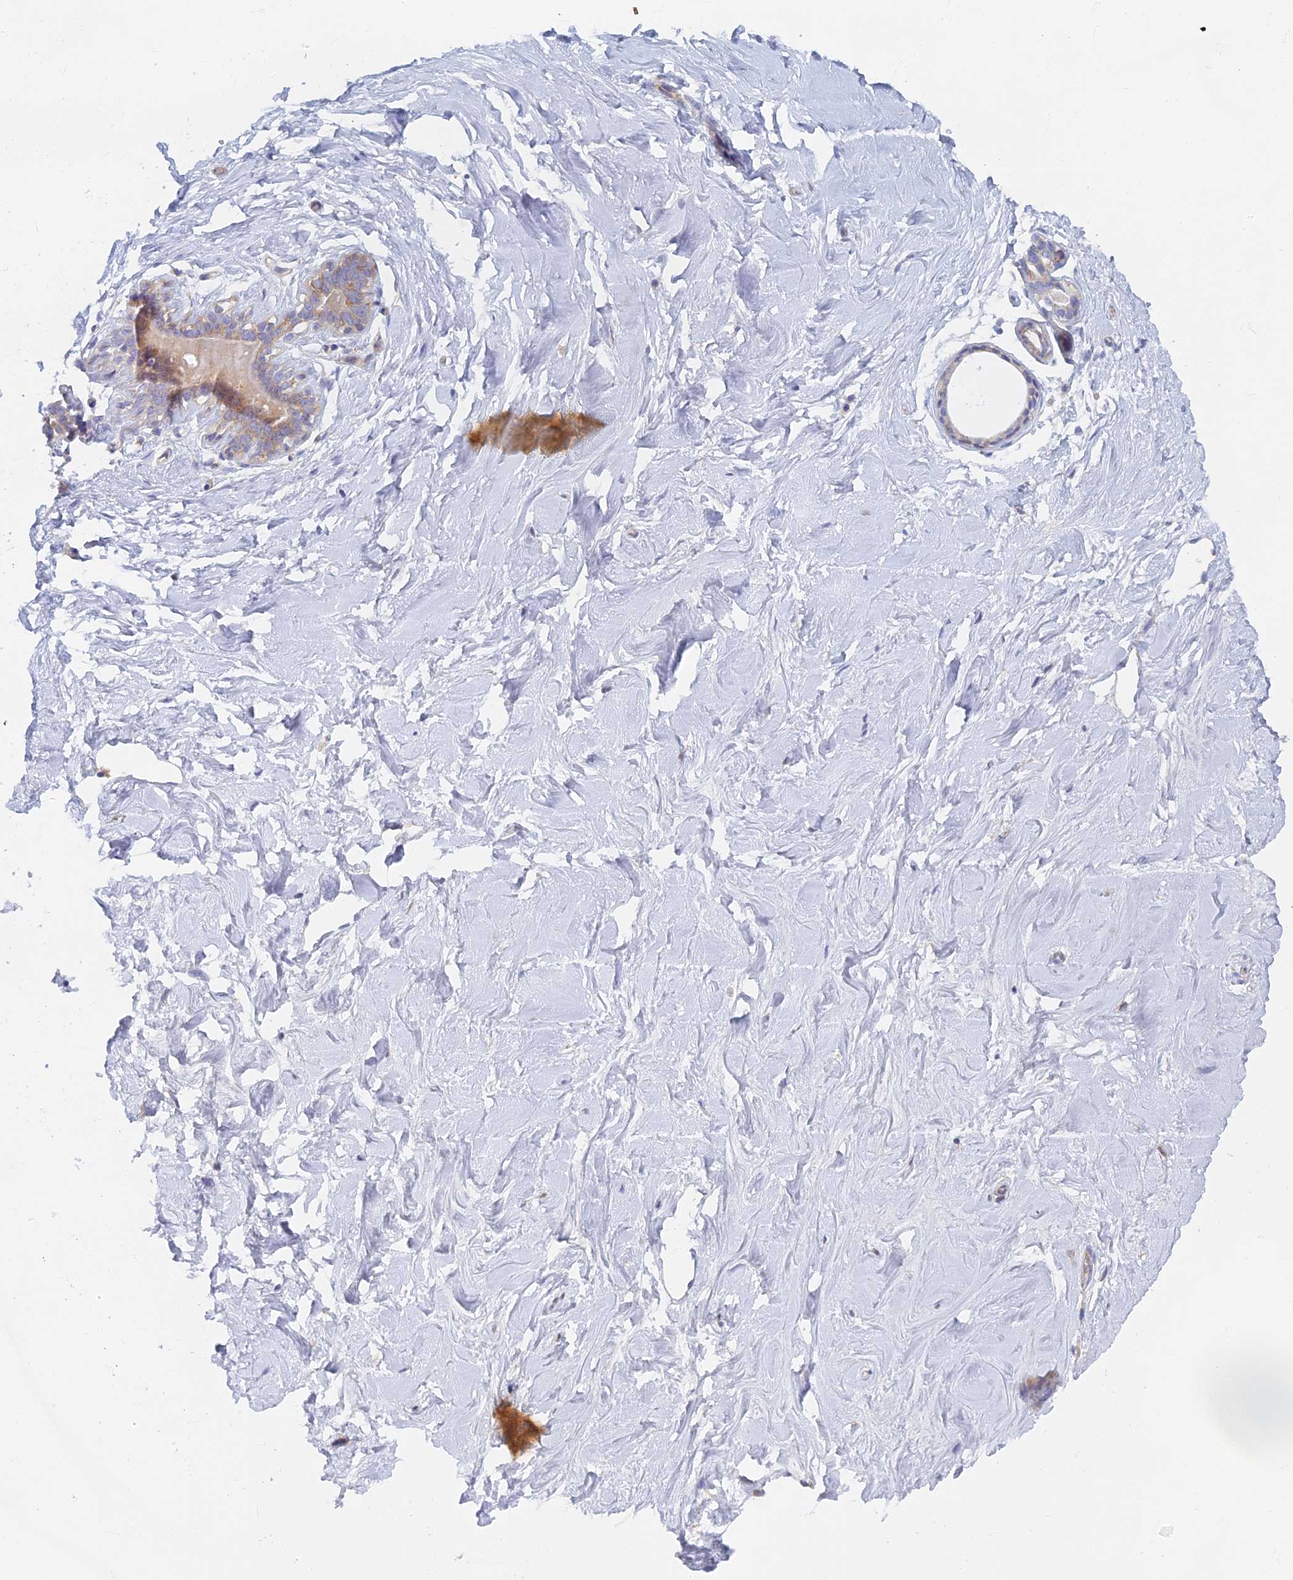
{"staining": {"intensity": "weak", "quantity": "<25%", "location": "cytoplasmic/membranous"}, "tissue": "breast", "cell_type": "Glandular cells", "image_type": "normal", "snomed": [{"axis": "morphology", "description": "Normal tissue, NOS"}, {"axis": "morphology", "description": "Adenoma, NOS"}, {"axis": "topography", "description": "Breast"}], "caption": "A high-resolution photomicrograph shows IHC staining of benign breast, which demonstrates no significant staining in glandular cells.", "gene": "TMEM44", "patient": {"sex": "female", "age": 23}}